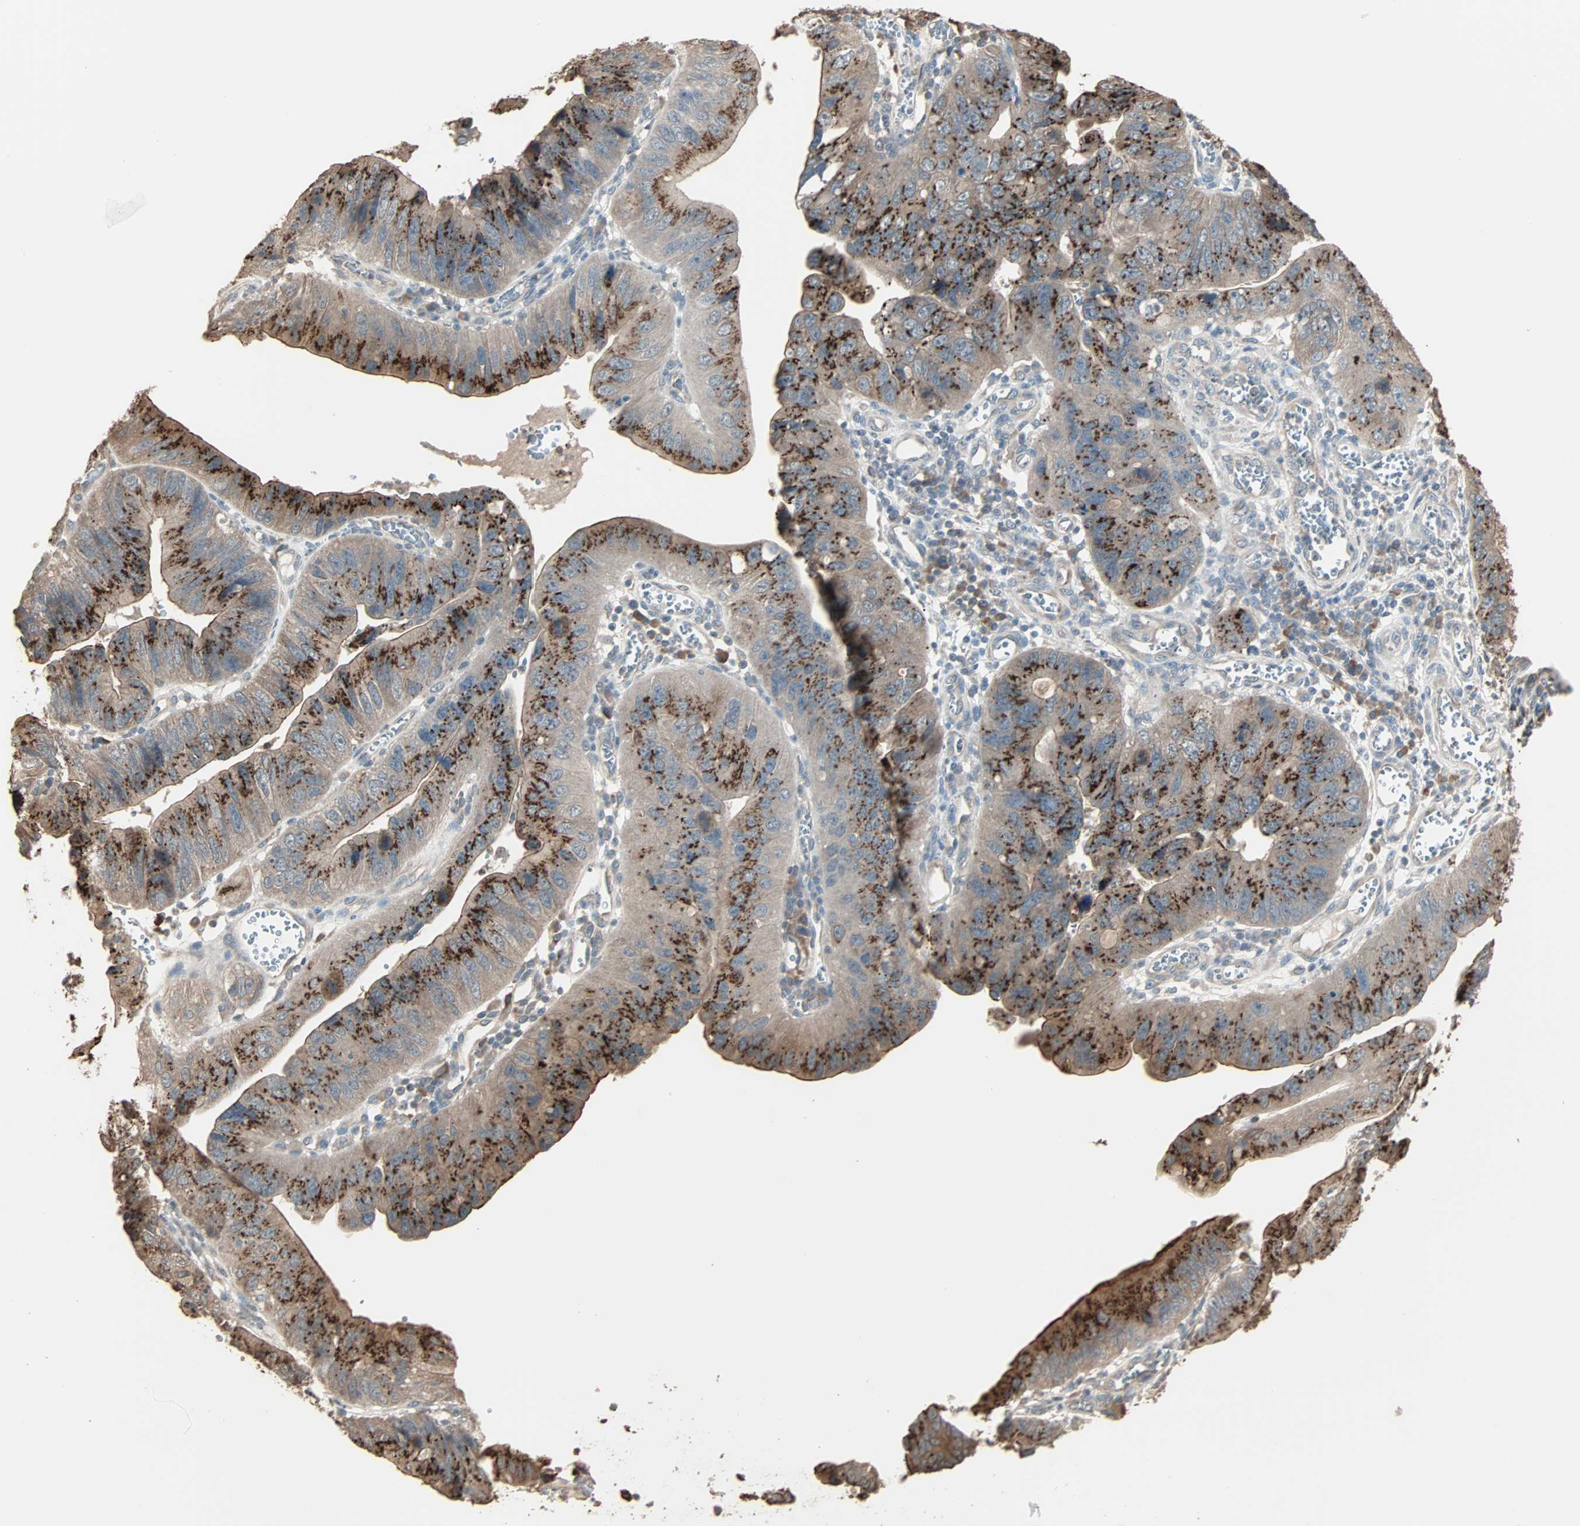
{"staining": {"intensity": "strong", "quantity": ">75%", "location": "cytoplasmic/membranous"}, "tissue": "stomach cancer", "cell_type": "Tumor cells", "image_type": "cancer", "snomed": [{"axis": "morphology", "description": "Adenocarcinoma, NOS"}, {"axis": "topography", "description": "Stomach"}], "caption": "Stomach cancer was stained to show a protein in brown. There is high levels of strong cytoplasmic/membranous expression in about >75% of tumor cells.", "gene": "GALNT3", "patient": {"sex": "male", "age": 59}}